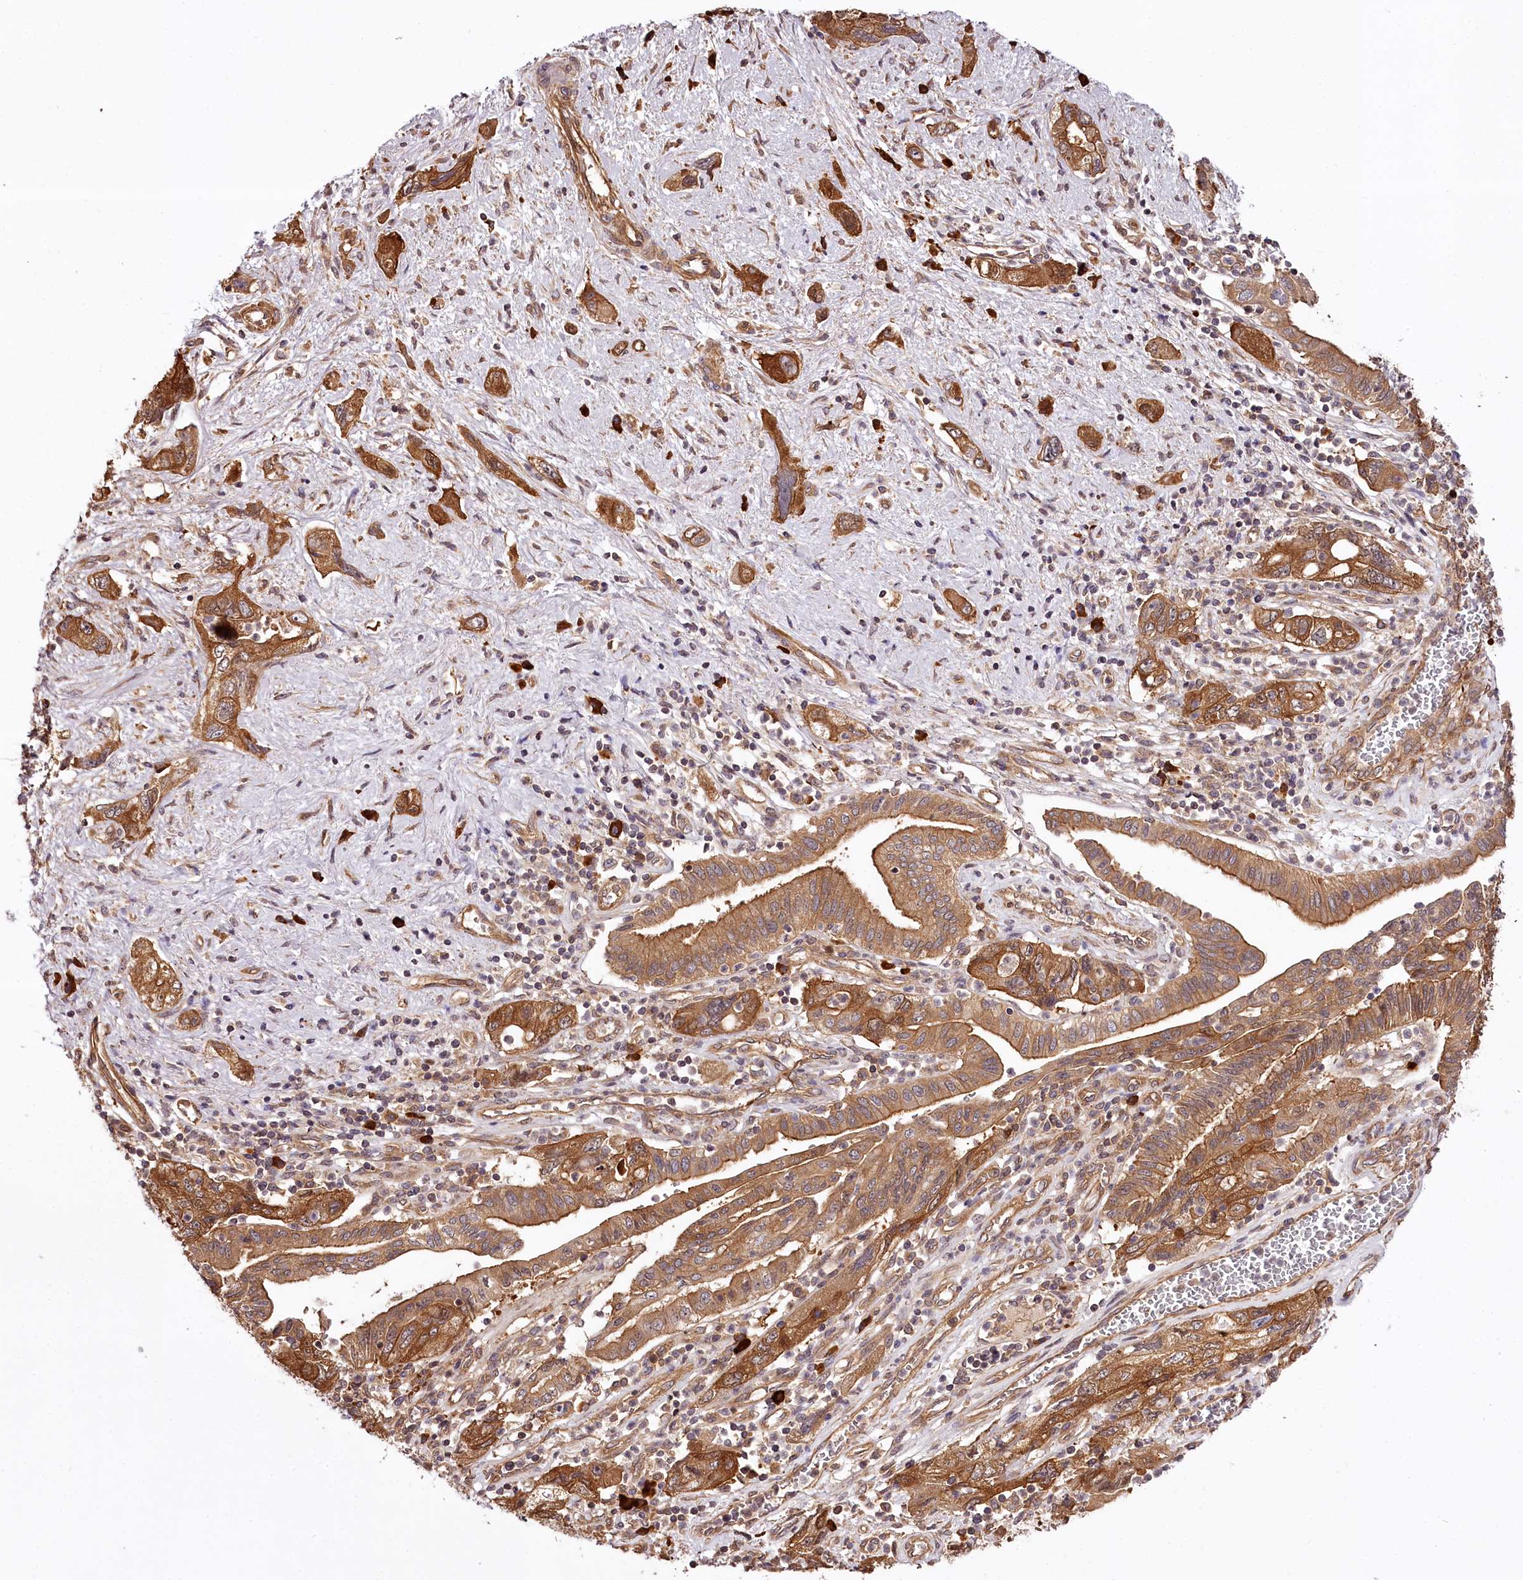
{"staining": {"intensity": "moderate", "quantity": ">75%", "location": "cytoplasmic/membranous"}, "tissue": "pancreatic cancer", "cell_type": "Tumor cells", "image_type": "cancer", "snomed": [{"axis": "morphology", "description": "Adenocarcinoma, NOS"}, {"axis": "topography", "description": "Pancreas"}], "caption": "Tumor cells exhibit moderate cytoplasmic/membranous positivity in approximately >75% of cells in adenocarcinoma (pancreatic).", "gene": "TARS1", "patient": {"sex": "female", "age": 73}}